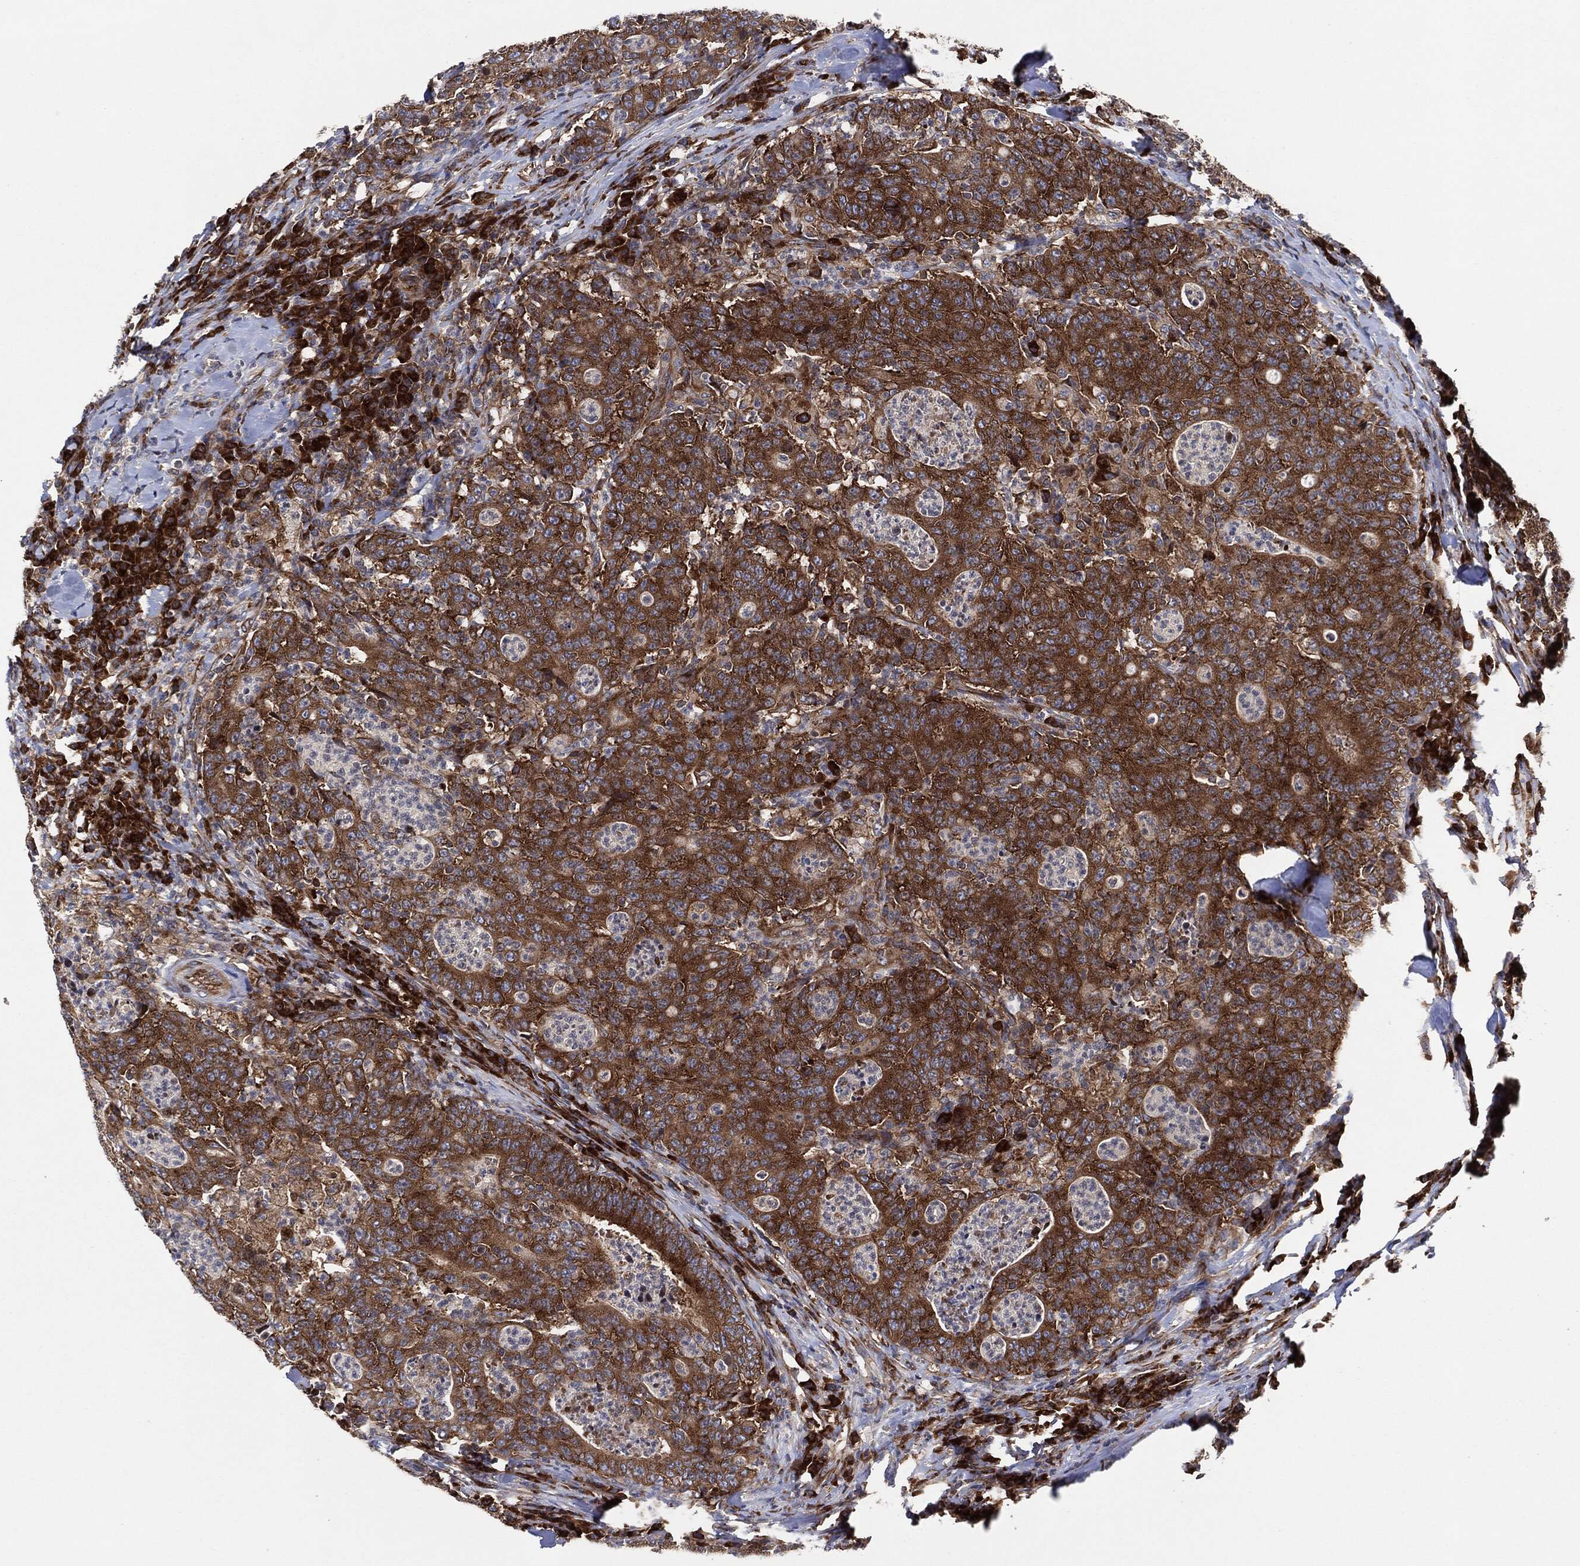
{"staining": {"intensity": "strong", "quantity": ">75%", "location": "cytoplasmic/membranous"}, "tissue": "colorectal cancer", "cell_type": "Tumor cells", "image_type": "cancer", "snomed": [{"axis": "morphology", "description": "Adenocarcinoma, NOS"}, {"axis": "topography", "description": "Colon"}], "caption": "Immunohistochemical staining of colorectal cancer (adenocarcinoma) shows strong cytoplasmic/membranous protein expression in about >75% of tumor cells.", "gene": "EIF2S2", "patient": {"sex": "male", "age": 70}}